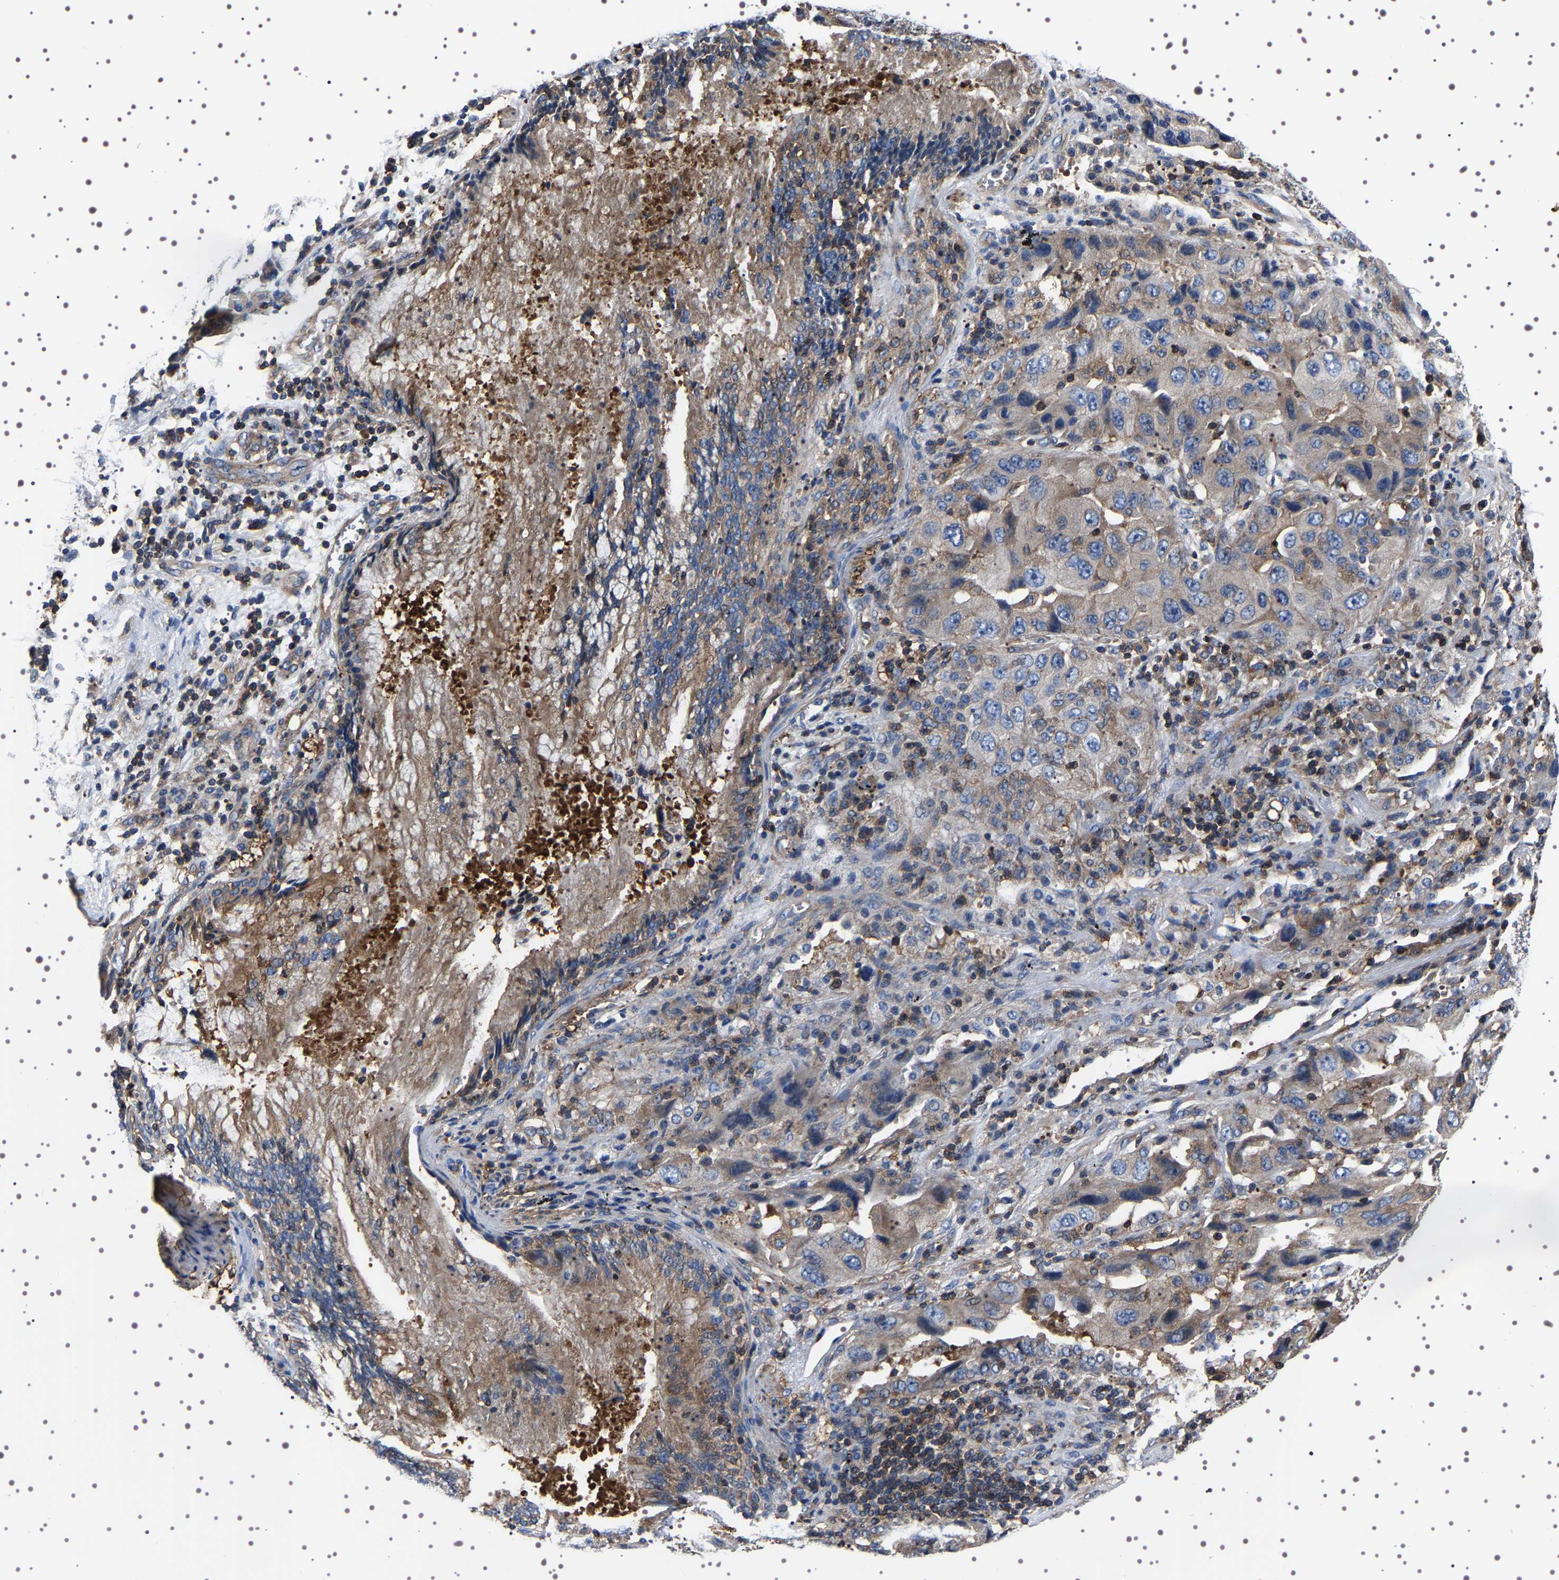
{"staining": {"intensity": "weak", "quantity": ">75%", "location": "cytoplasmic/membranous"}, "tissue": "lung cancer", "cell_type": "Tumor cells", "image_type": "cancer", "snomed": [{"axis": "morphology", "description": "Adenocarcinoma, NOS"}, {"axis": "topography", "description": "Lung"}], "caption": "High-power microscopy captured an immunohistochemistry histopathology image of lung adenocarcinoma, revealing weak cytoplasmic/membranous positivity in about >75% of tumor cells.", "gene": "WDR1", "patient": {"sex": "female", "age": 65}}